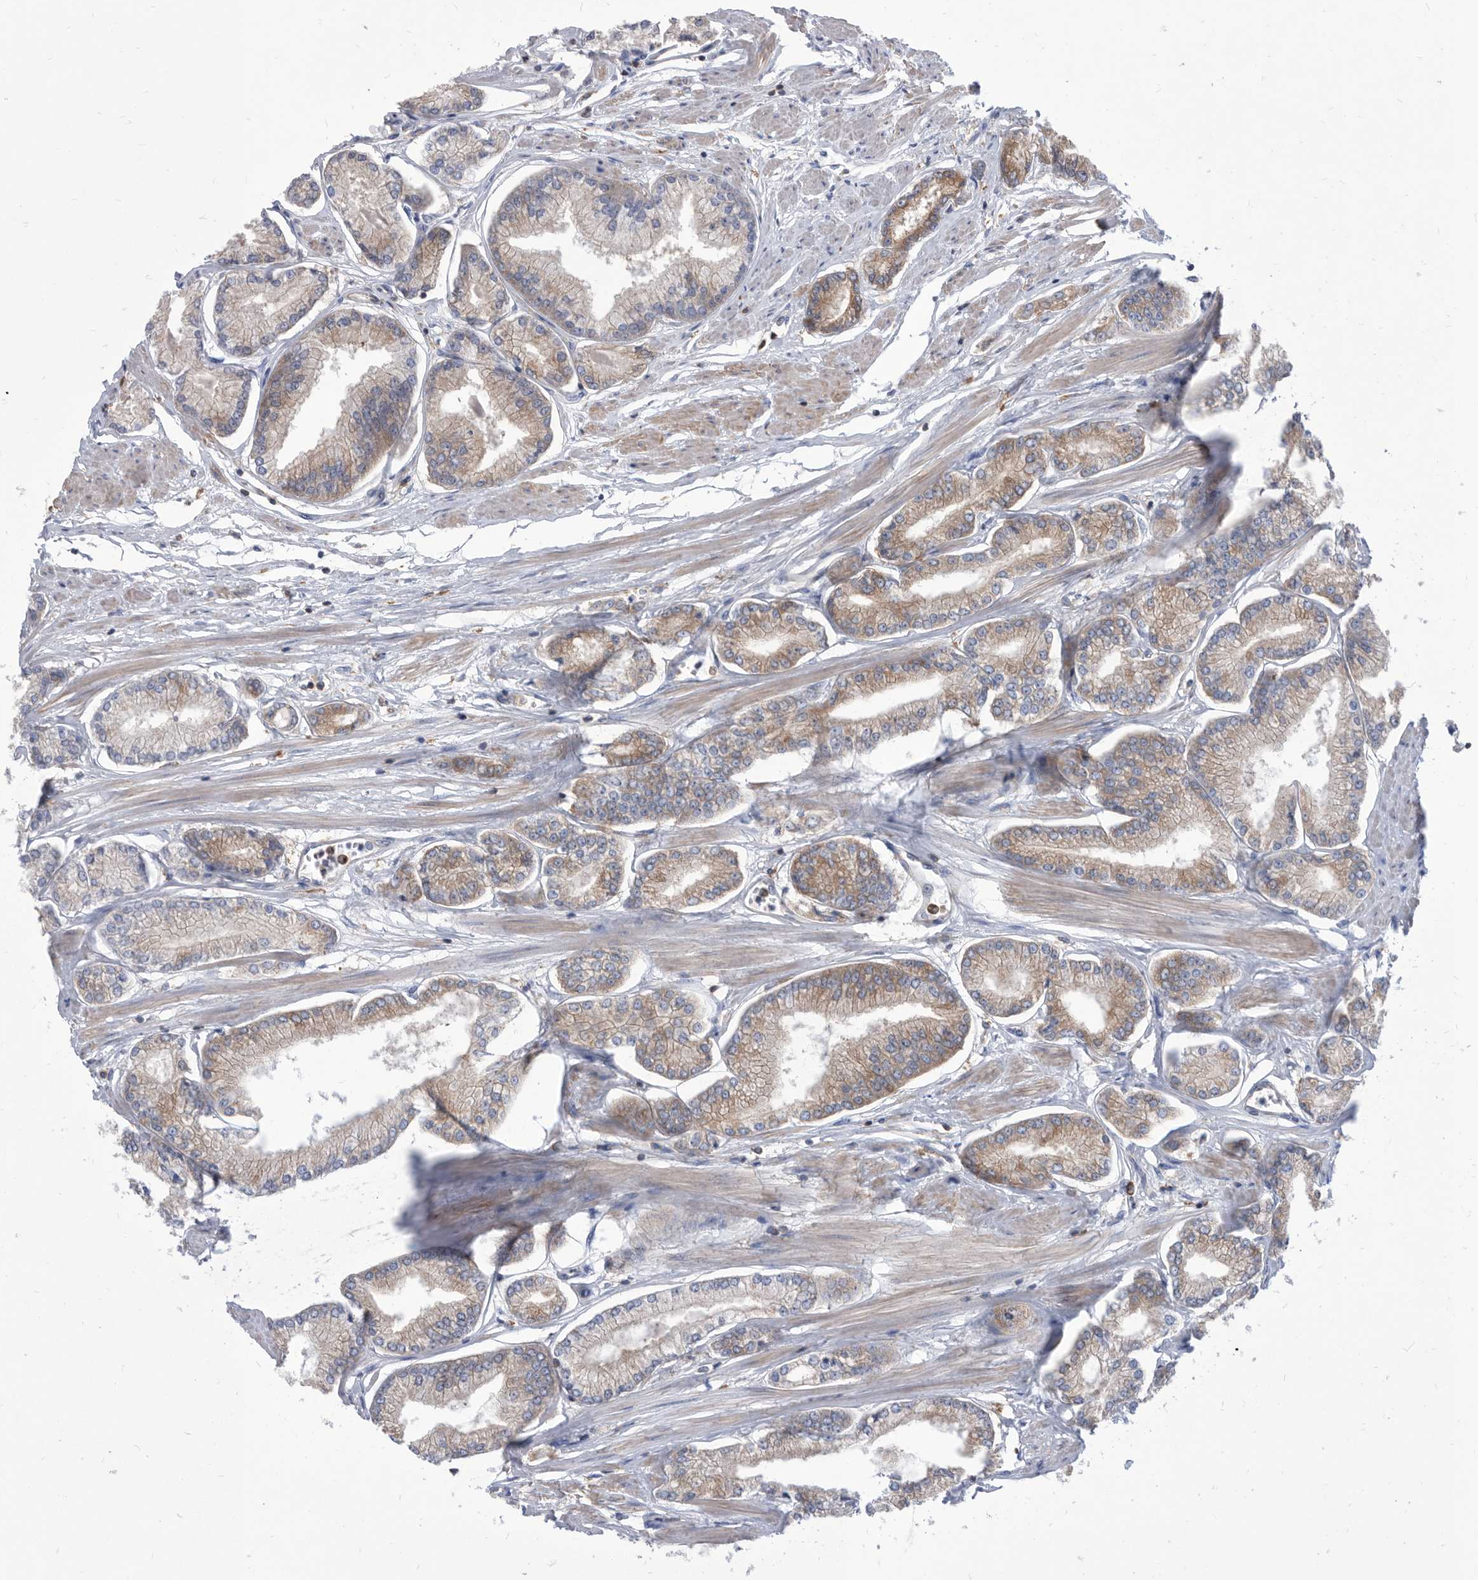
{"staining": {"intensity": "weak", "quantity": "25%-75%", "location": "cytoplasmic/membranous"}, "tissue": "prostate cancer", "cell_type": "Tumor cells", "image_type": "cancer", "snomed": [{"axis": "morphology", "description": "Adenocarcinoma, Low grade"}, {"axis": "topography", "description": "Prostate"}], "caption": "This is an image of IHC staining of prostate low-grade adenocarcinoma, which shows weak positivity in the cytoplasmic/membranous of tumor cells.", "gene": "SMG7", "patient": {"sex": "male", "age": 52}}